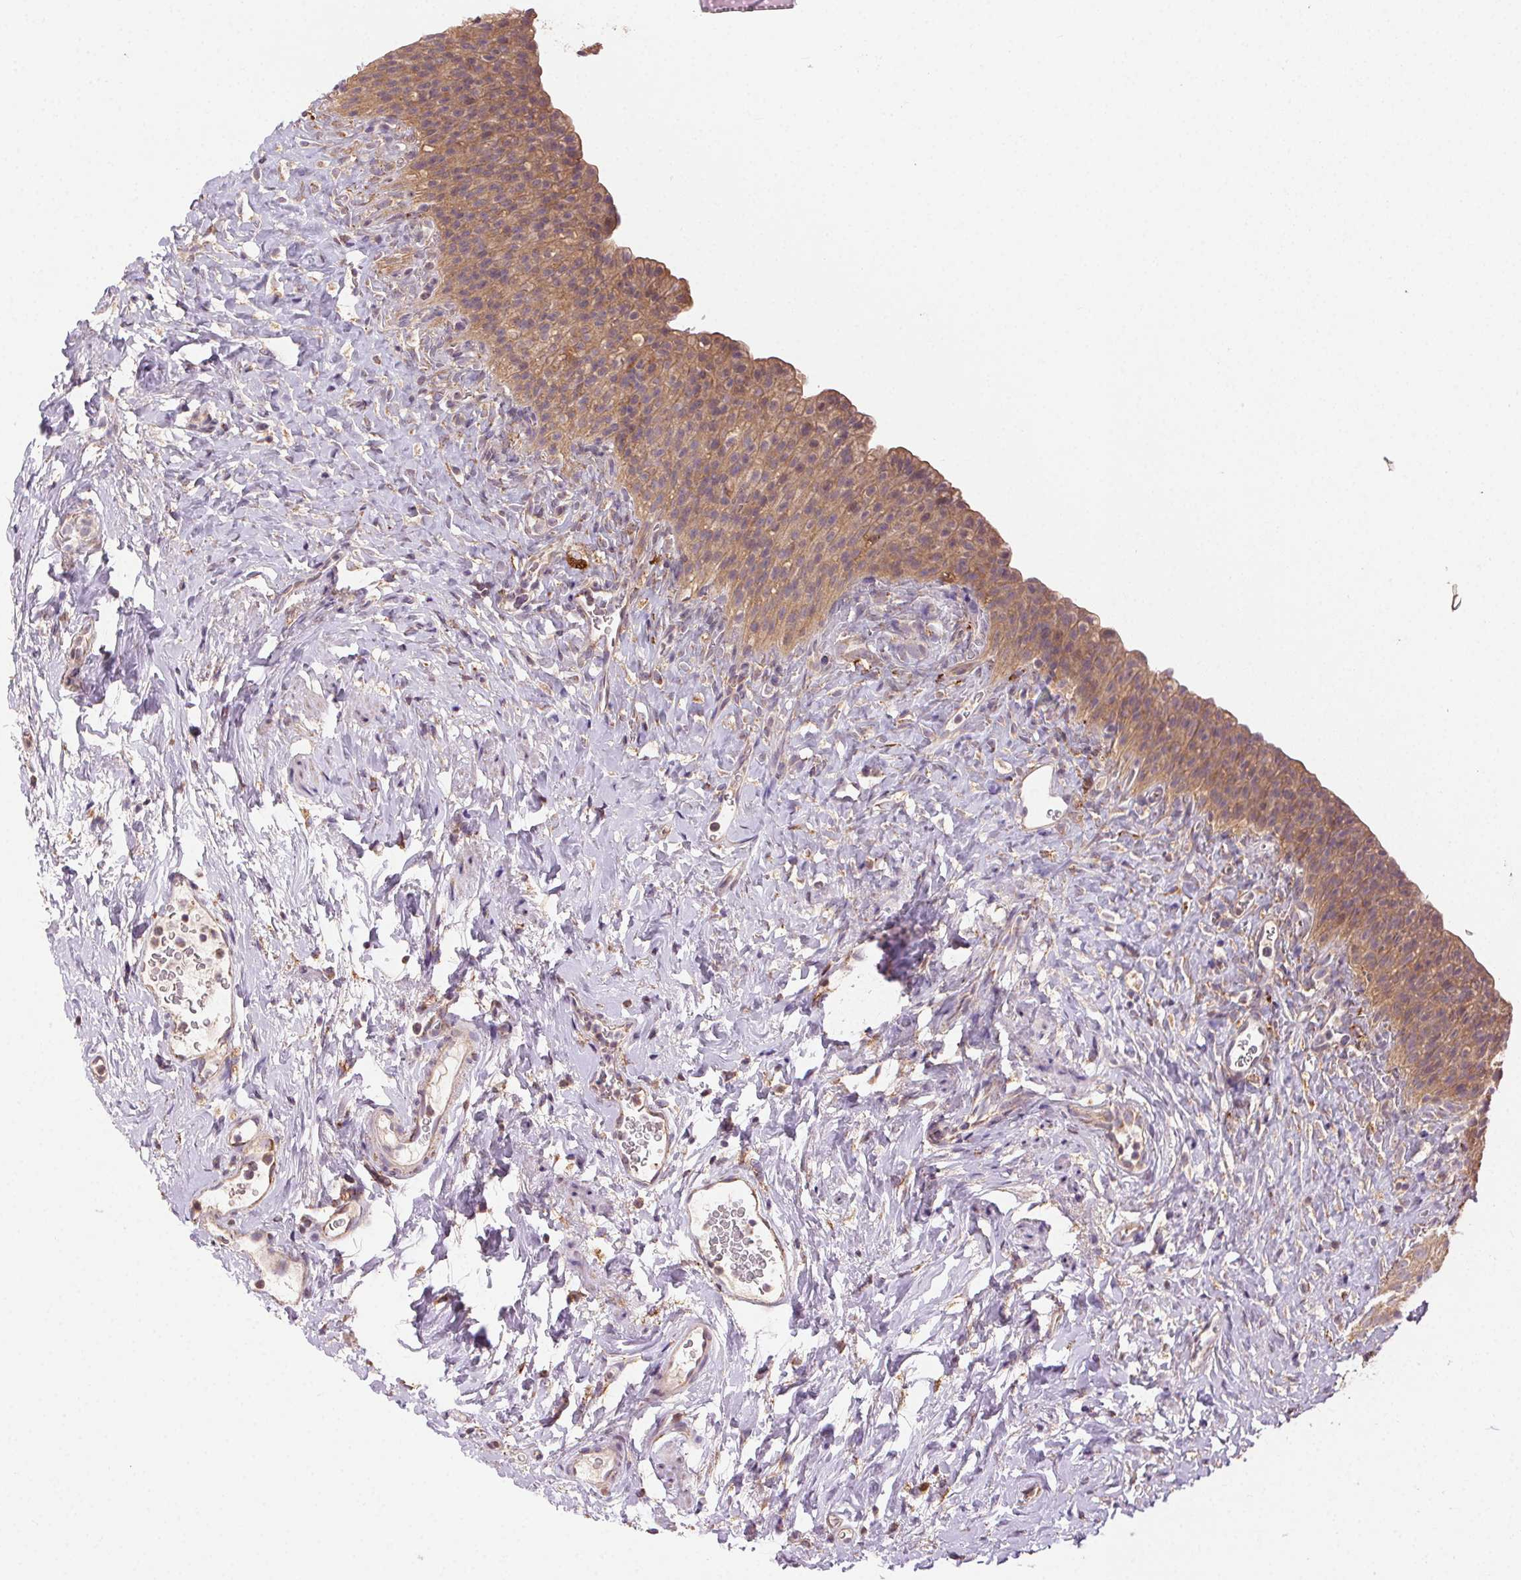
{"staining": {"intensity": "moderate", "quantity": ">75%", "location": "cytoplasmic/membranous"}, "tissue": "urinary bladder", "cell_type": "Urothelial cells", "image_type": "normal", "snomed": [{"axis": "morphology", "description": "Normal tissue, NOS"}, {"axis": "topography", "description": "Urinary bladder"}, {"axis": "topography", "description": "Prostate"}], "caption": "A brown stain shows moderate cytoplasmic/membranous staining of a protein in urothelial cells of benign human urinary bladder.", "gene": "FNBP1L", "patient": {"sex": "male", "age": 76}}